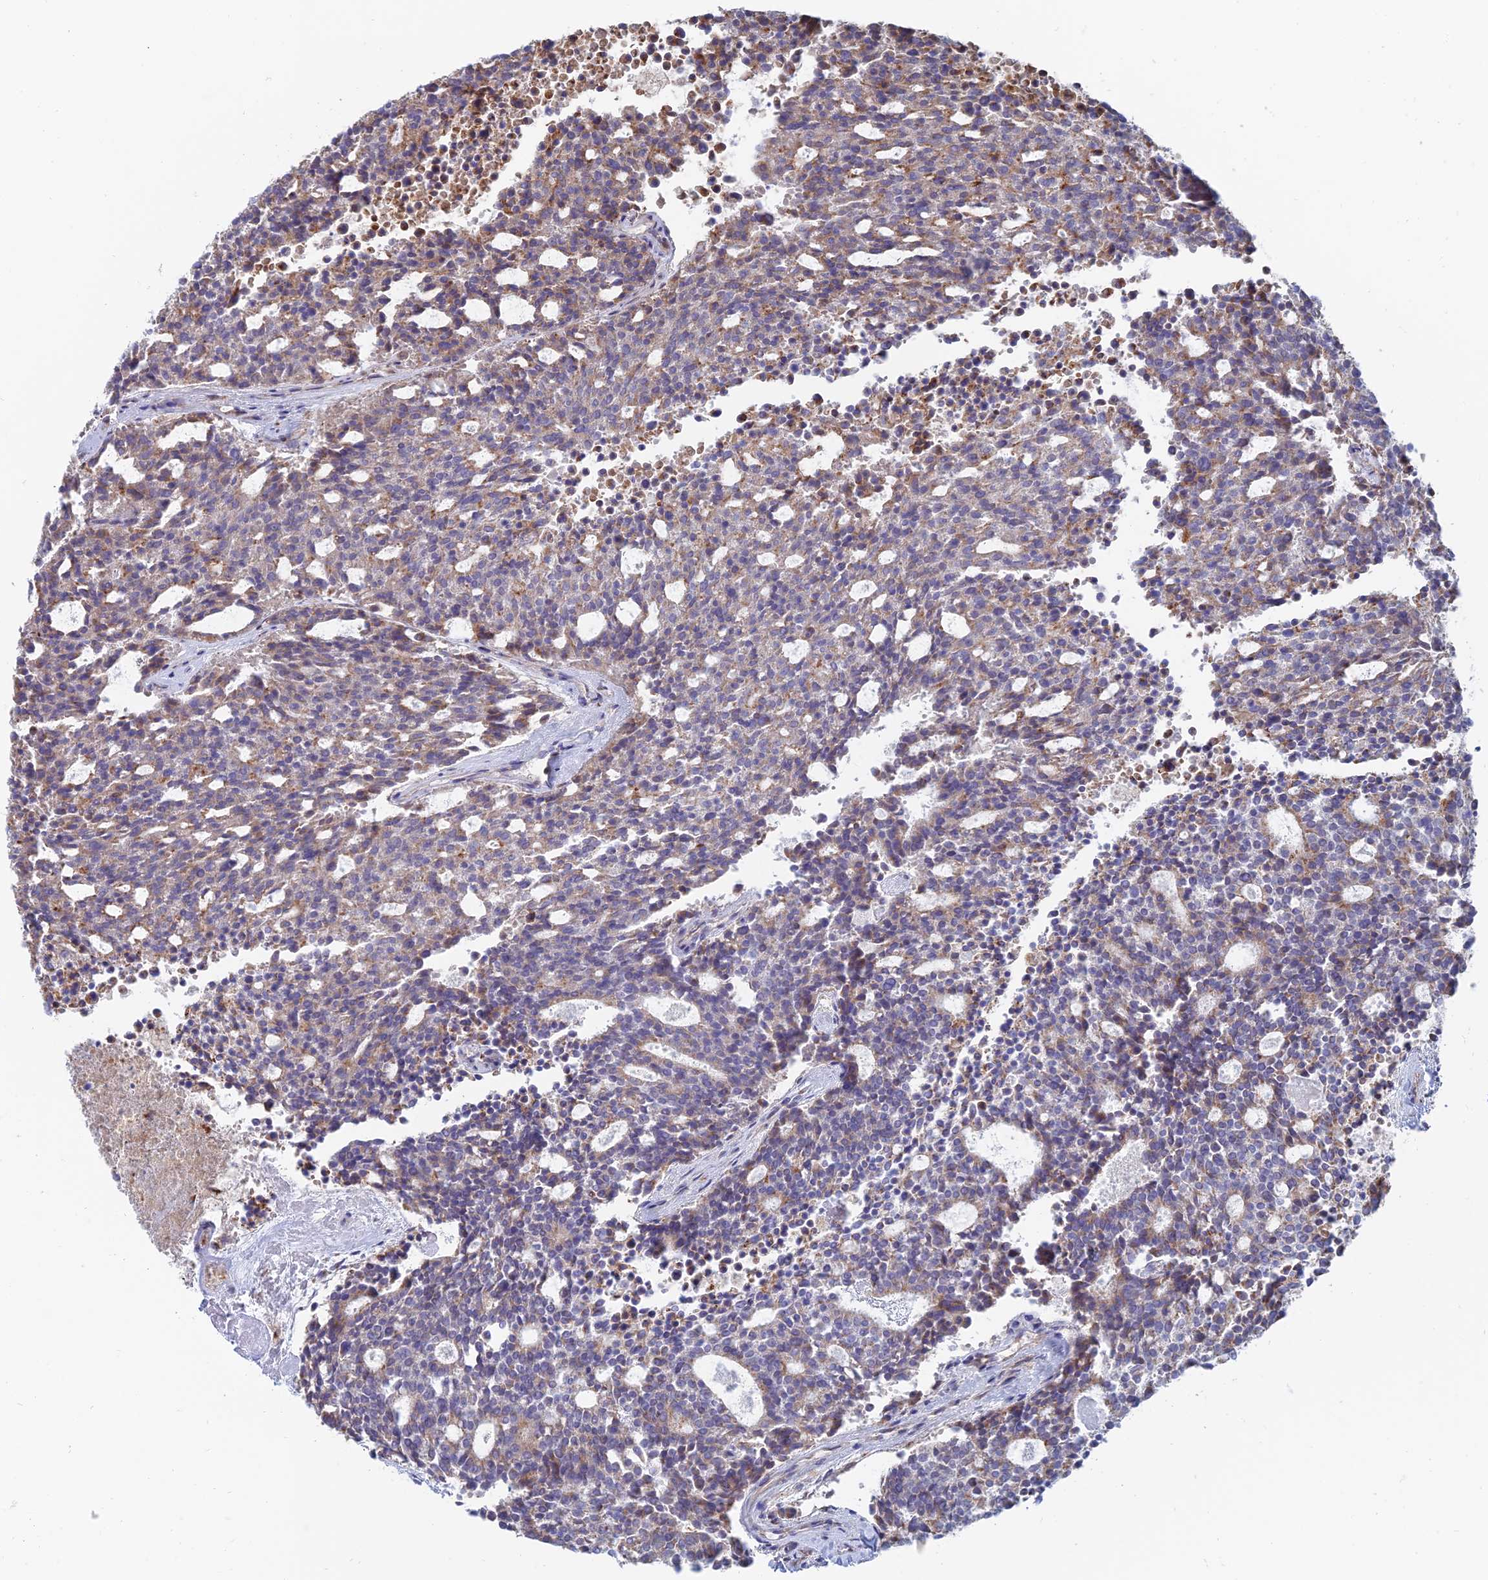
{"staining": {"intensity": "weak", "quantity": "25%-75%", "location": "cytoplasmic/membranous"}, "tissue": "carcinoid", "cell_type": "Tumor cells", "image_type": "cancer", "snomed": [{"axis": "morphology", "description": "Carcinoid, malignant, NOS"}, {"axis": "topography", "description": "Pancreas"}], "caption": "Malignant carcinoid stained with DAB immunohistochemistry shows low levels of weak cytoplasmic/membranous expression in about 25%-75% of tumor cells. Nuclei are stained in blue.", "gene": "HS2ST1", "patient": {"sex": "female", "age": 54}}